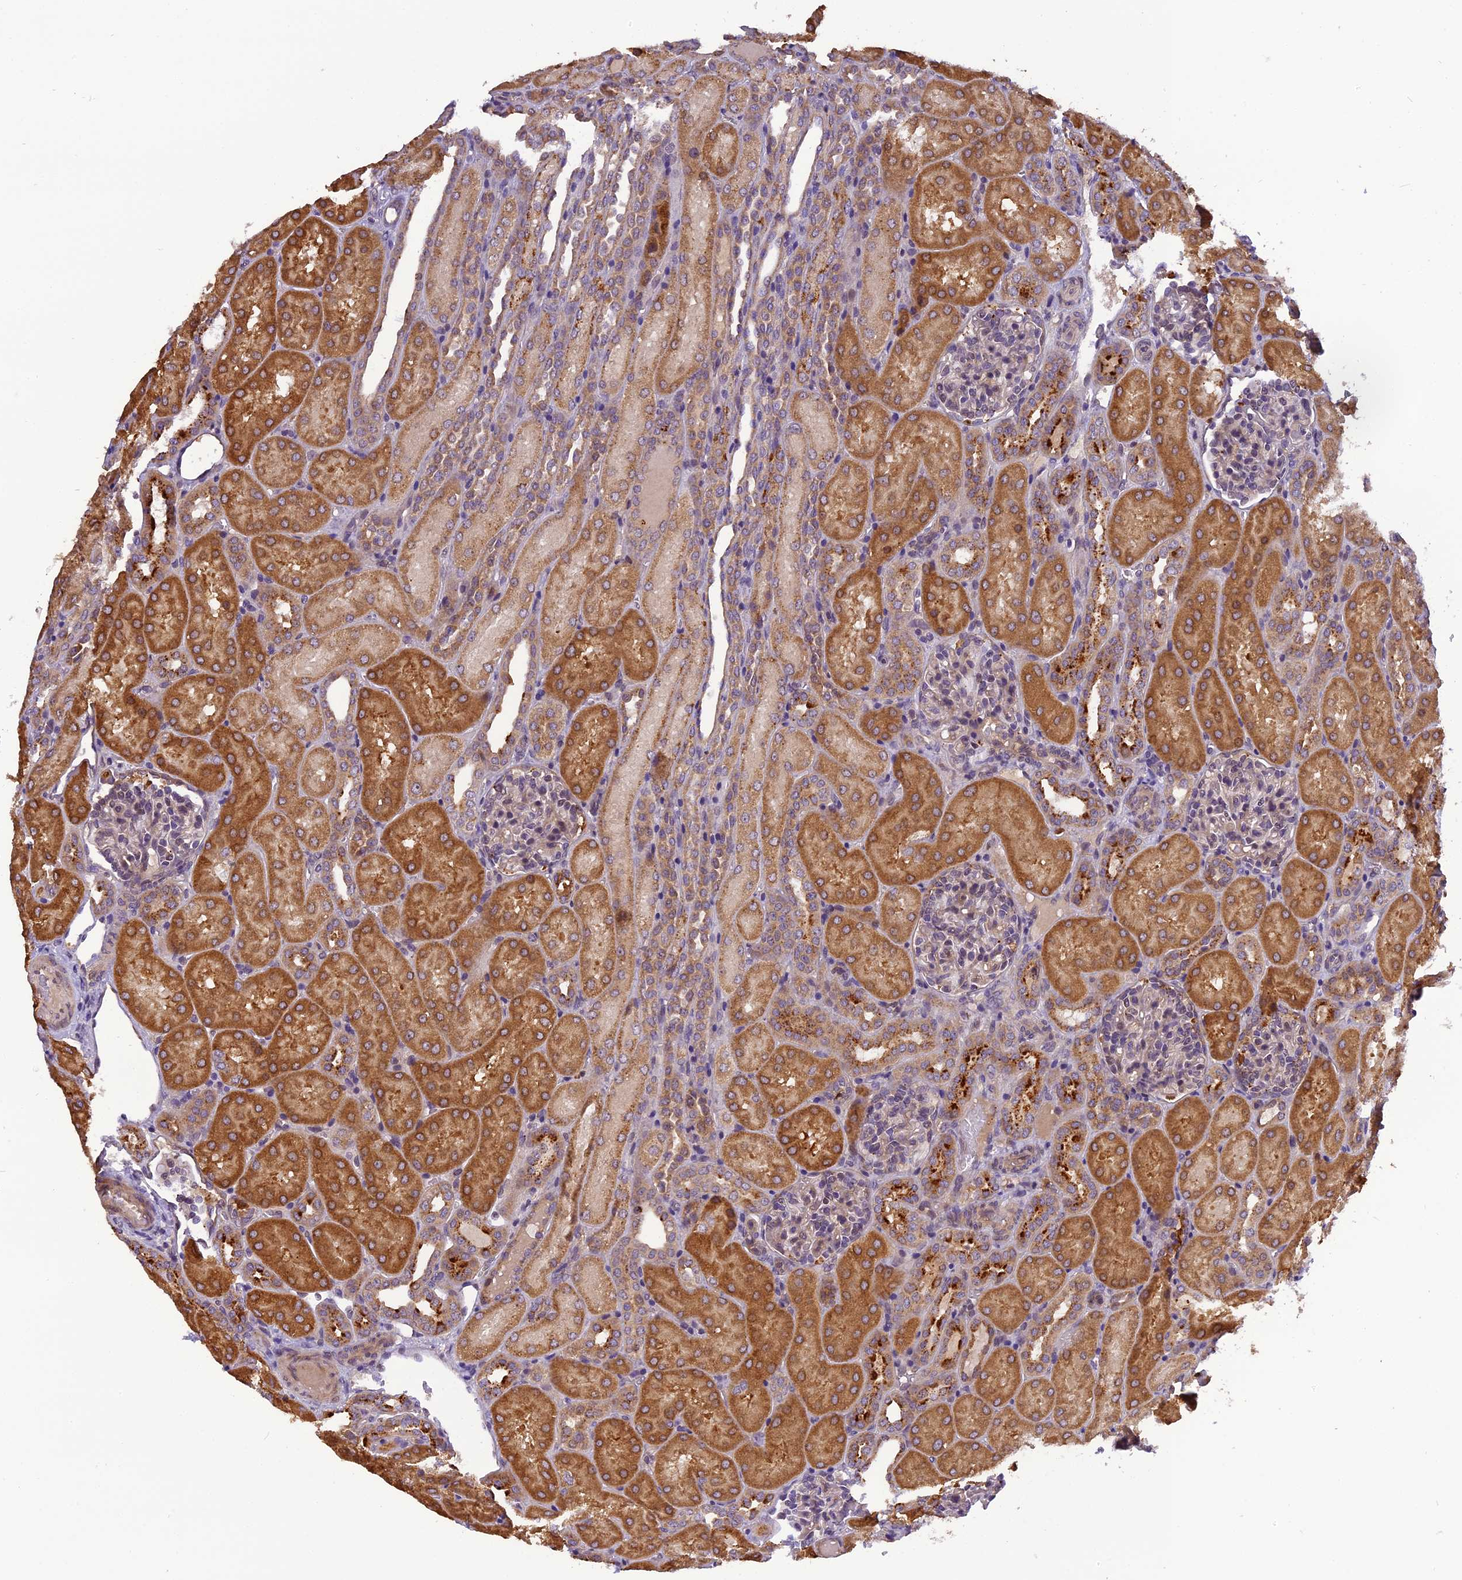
{"staining": {"intensity": "negative", "quantity": "none", "location": "none"}, "tissue": "kidney", "cell_type": "Cells in glomeruli", "image_type": "normal", "snomed": [{"axis": "morphology", "description": "Normal tissue, NOS"}, {"axis": "topography", "description": "Kidney"}], "caption": "IHC histopathology image of normal kidney: kidney stained with DAB displays no significant protein positivity in cells in glomeruli. The staining was performed using DAB to visualize the protein expression in brown, while the nuclei were stained in blue with hematoxylin (Magnification: 20x).", "gene": "FNIP2", "patient": {"sex": "male", "age": 1}}